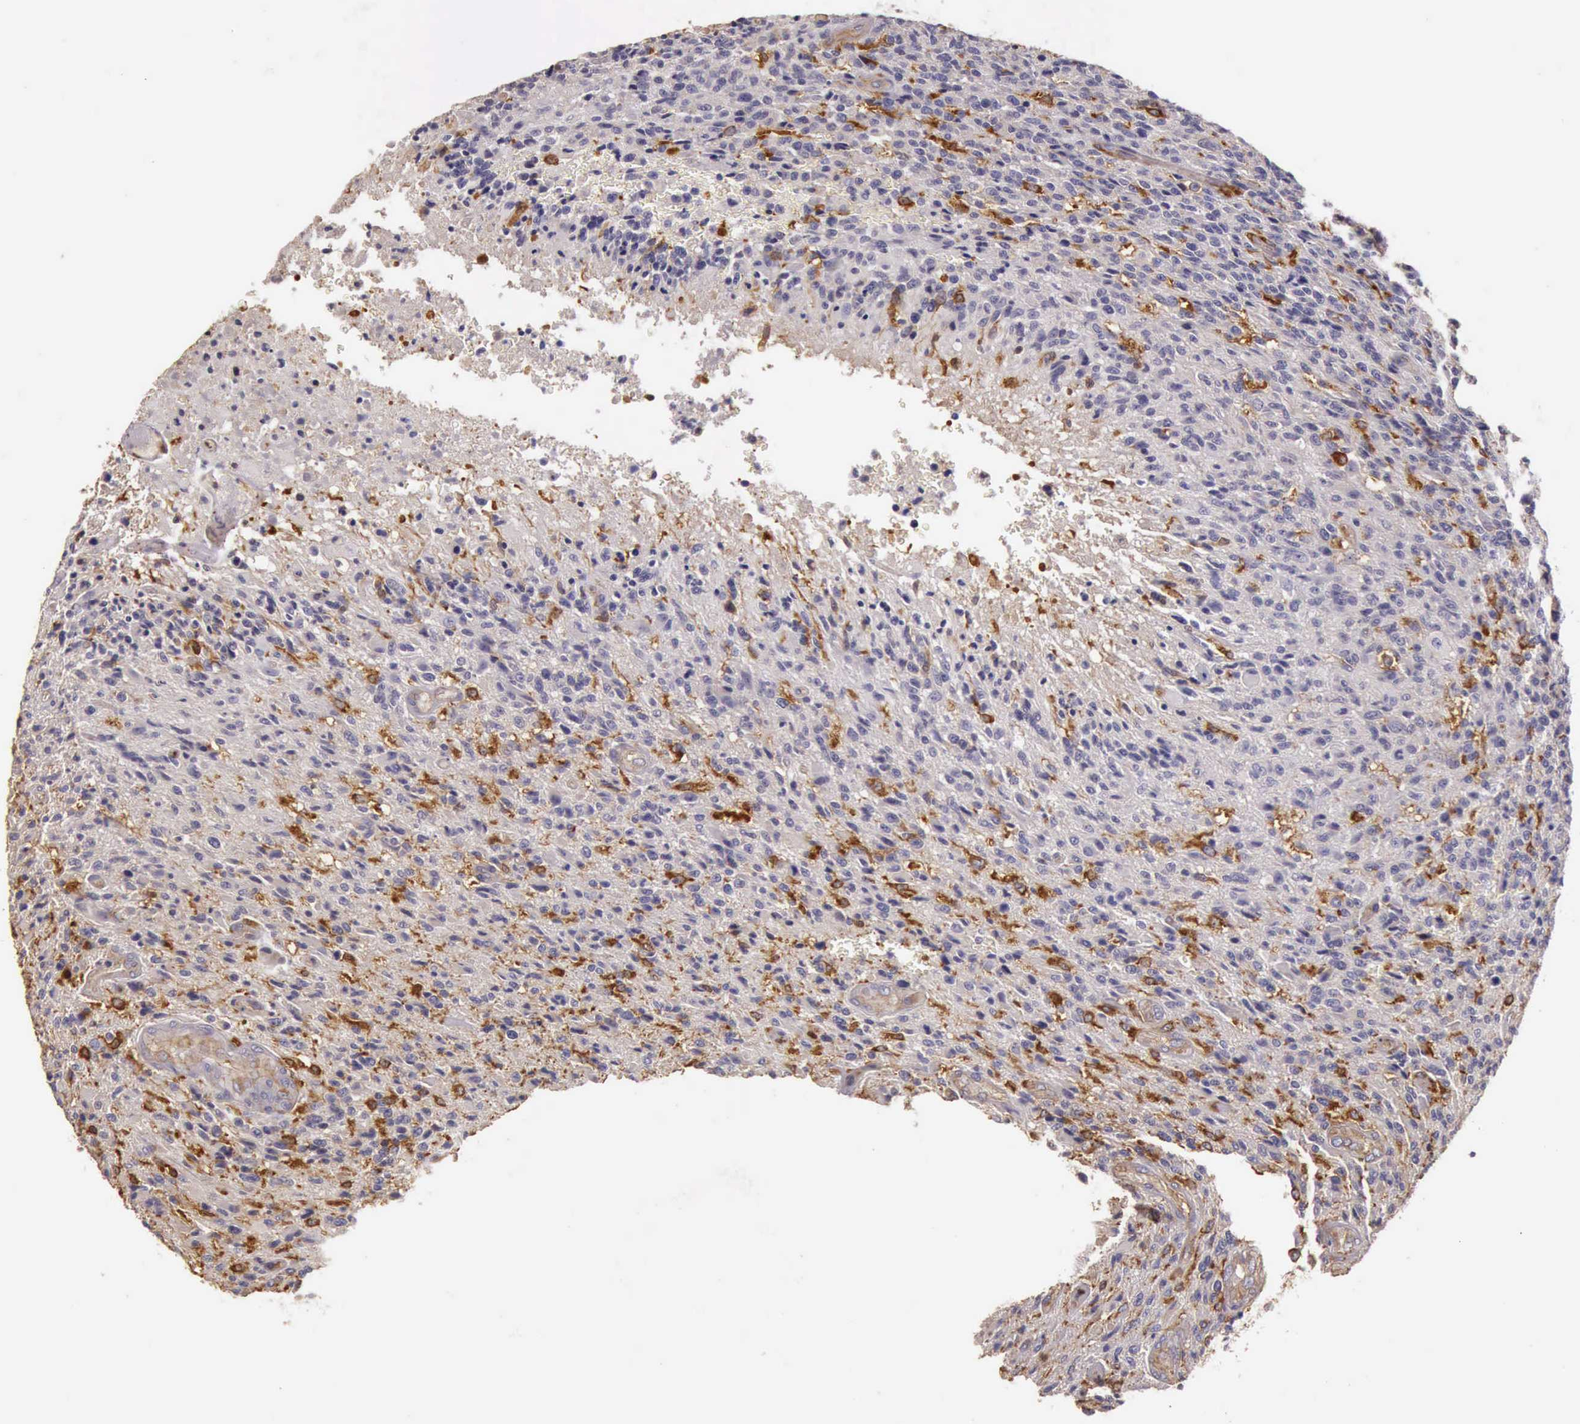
{"staining": {"intensity": "negative", "quantity": "none", "location": "none"}, "tissue": "glioma", "cell_type": "Tumor cells", "image_type": "cancer", "snomed": [{"axis": "morphology", "description": "Glioma, malignant, High grade"}, {"axis": "topography", "description": "Brain"}], "caption": "This is a image of IHC staining of malignant glioma (high-grade), which shows no positivity in tumor cells. (Stains: DAB (3,3'-diaminobenzidine) immunohistochemistry with hematoxylin counter stain, Microscopy: brightfield microscopy at high magnification).", "gene": "ARHGAP4", "patient": {"sex": "male", "age": 36}}